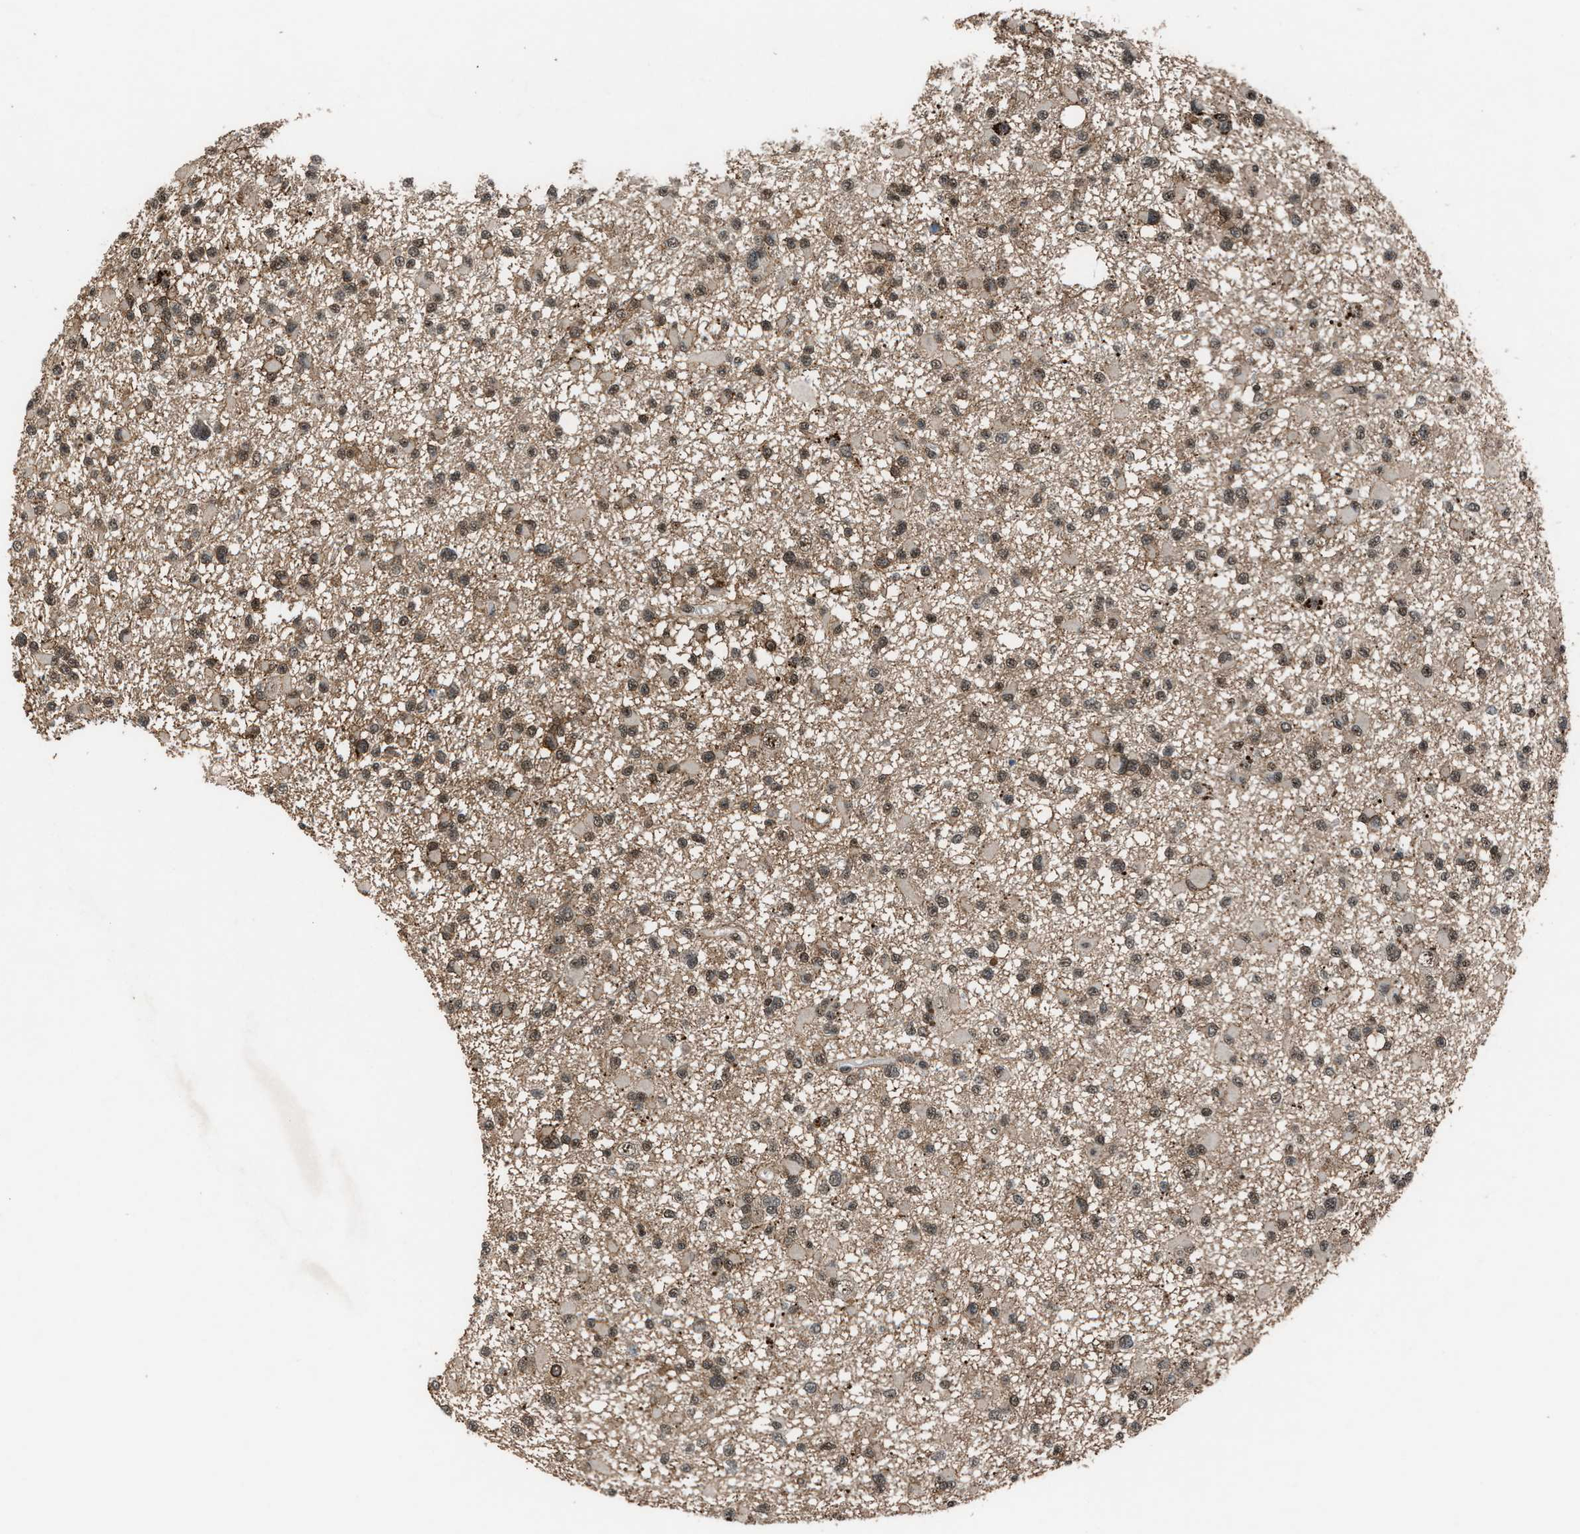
{"staining": {"intensity": "weak", "quantity": ">75%", "location": "nuclear"}, "tissue": "glioma", "cell_type": "Tumor cells", "image_type": "cancer", "snomed": [{"axis": "morphology", "description": "Glioma, malignant, Low grade"}, {"axis": "topography", "description": "Brain"}], "caption": "Glioma was stained to show a protein in brown. There is low levels of weak nuclear positivity in about >75% of tumor cells.", "gene": "PRPF4", "patient": {"sex": "female", "age": 22}}